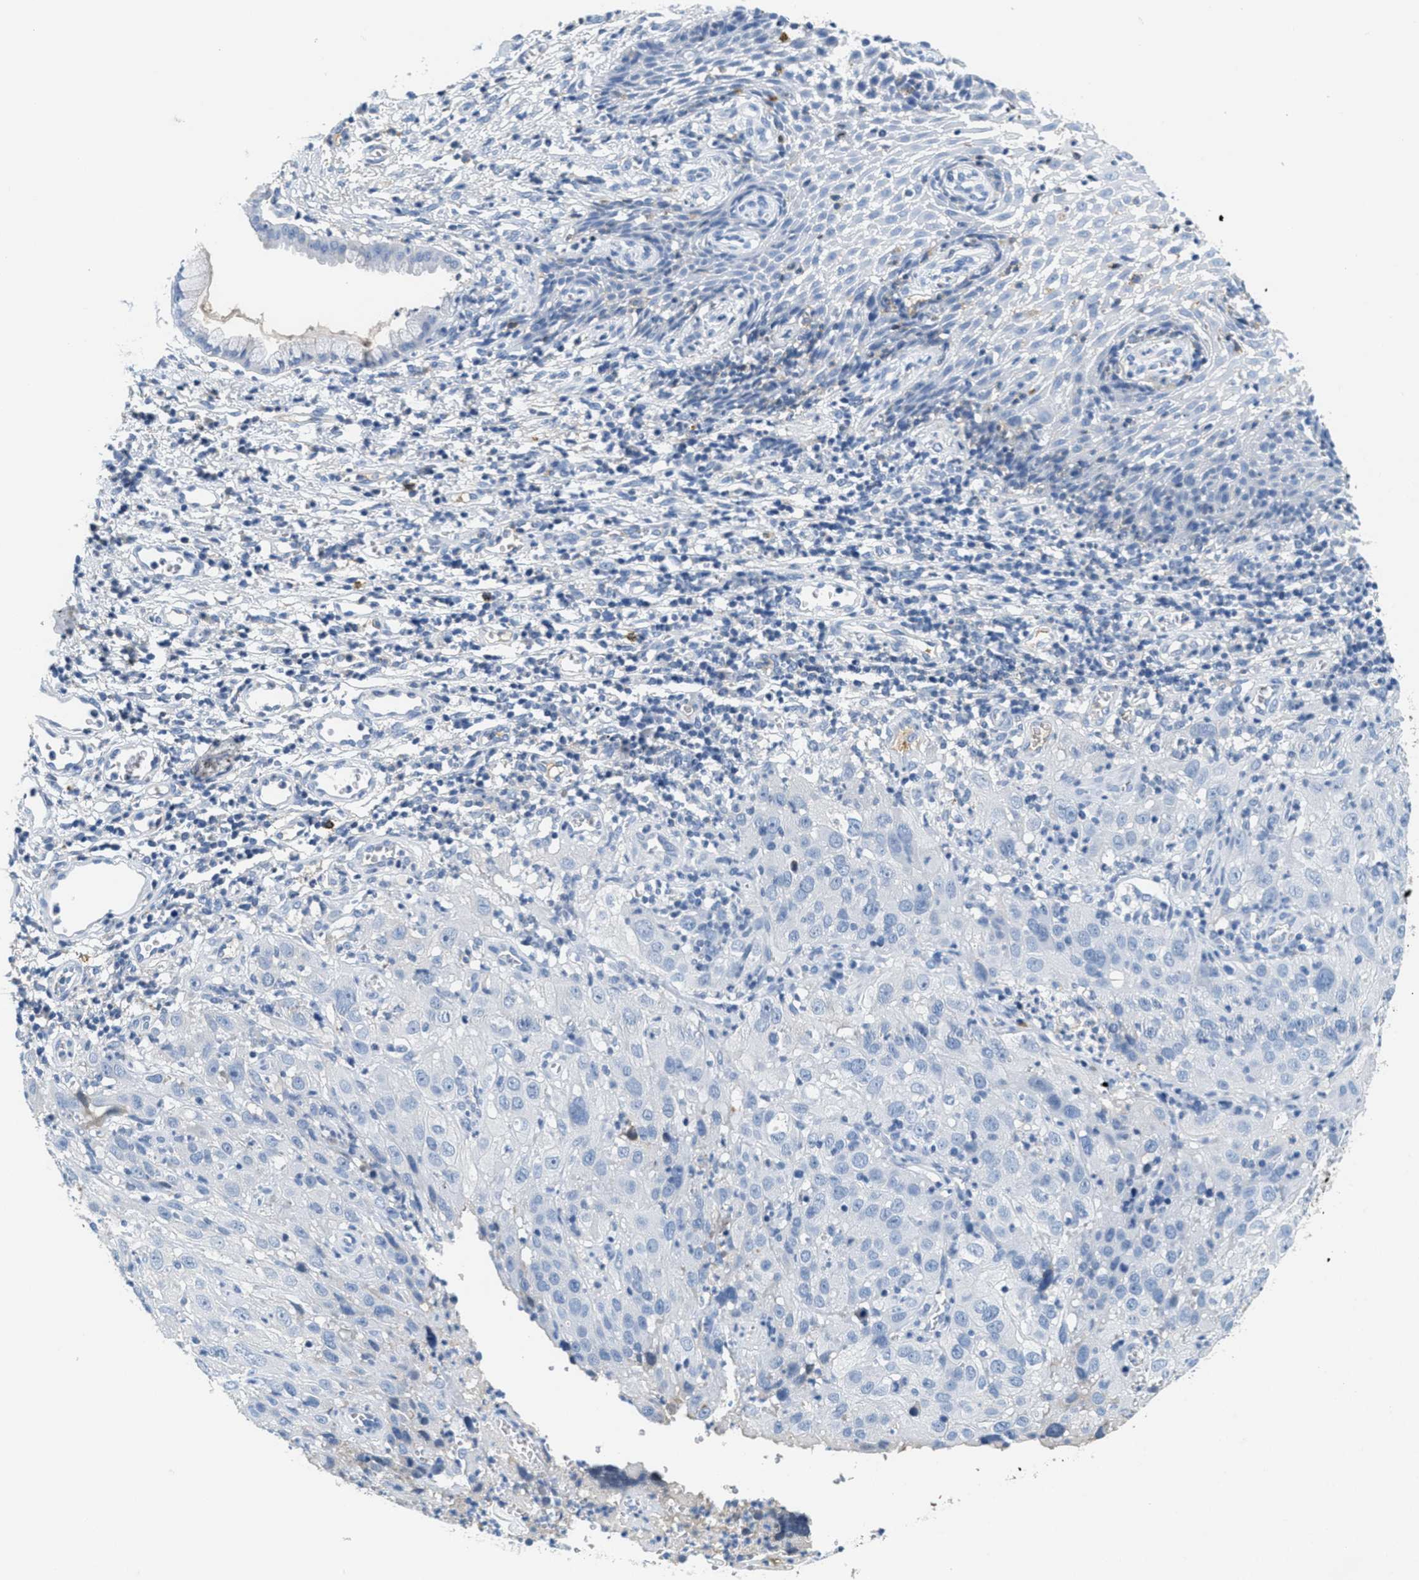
{"staining": {"intensity": "negative", "quantity": "none", "location": "none"}, "tissue": "cervical cancer", "cell_type": "Tumor cells", "image_type": "cancer", "snomed": [{"axis": "morphology", "description": "Squamous cell carcinoma, NOS"}, {"axis": "topography", "description": "Cervix"}], "caption": "High power microscopy image of an immunohistochemistry image of cervical cancer (squamous cell carcinoma), revealing no significant expression in tumor cells.", "gene": "SERPINA1", "patient": {"sex": "female", "age": 32}}